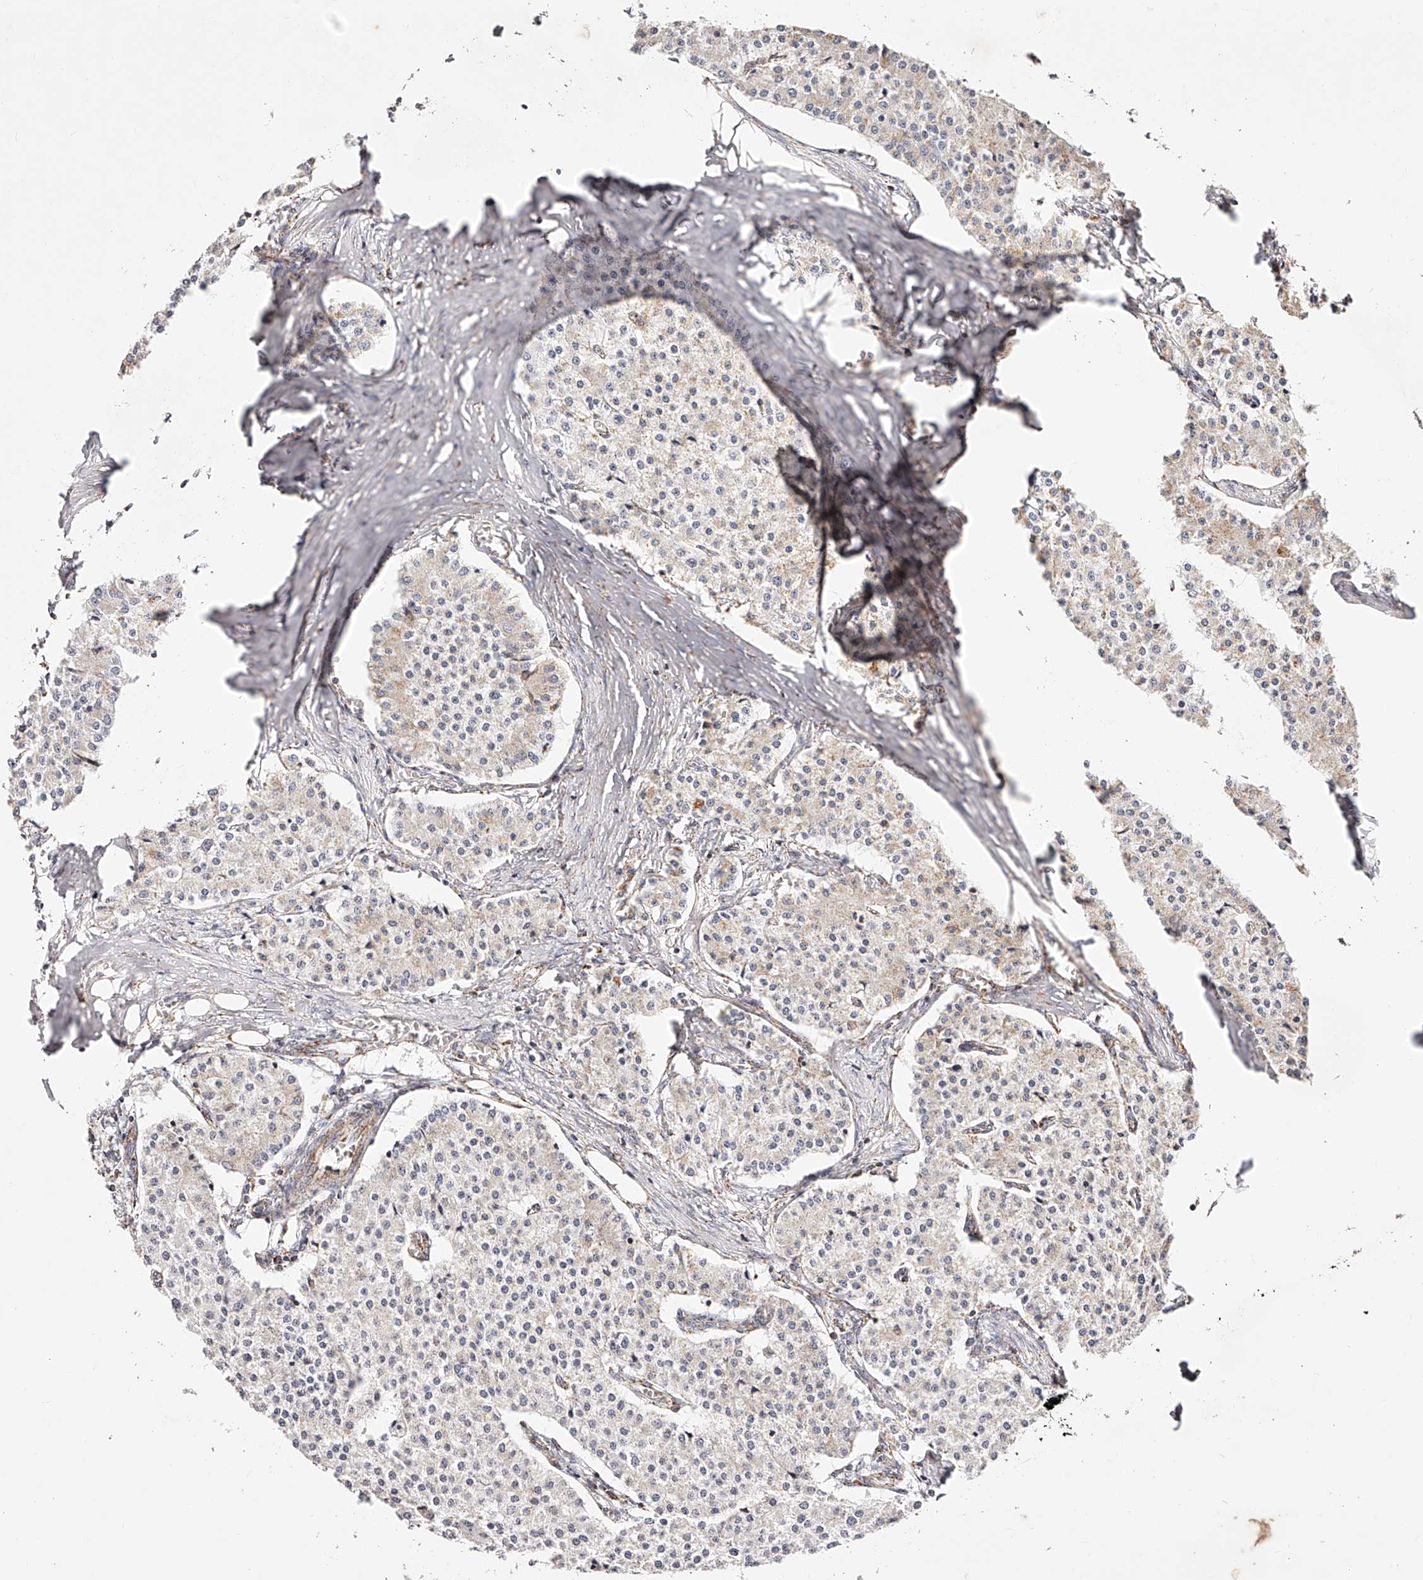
{"staining": {"intensity": "negative", "quantity": "none", "location": "none"}, "tissue": "carcinoid", "cell_type": "Tumor cells", "image_type": "cancer", "snomed": [{"axis": "morphology", "description": "Carcinoid, malignant, NOS"}, {"axis": "topography", "description": "Colon"}], "caption": "Immunohistochemistry (IHC) micrograph of human carcinoid (malignant) stained for a protein (brown), which reveals no staining in tumor cells.", "gene": "NDUFV3", "patient": {"sex": "female", "age": 52}}